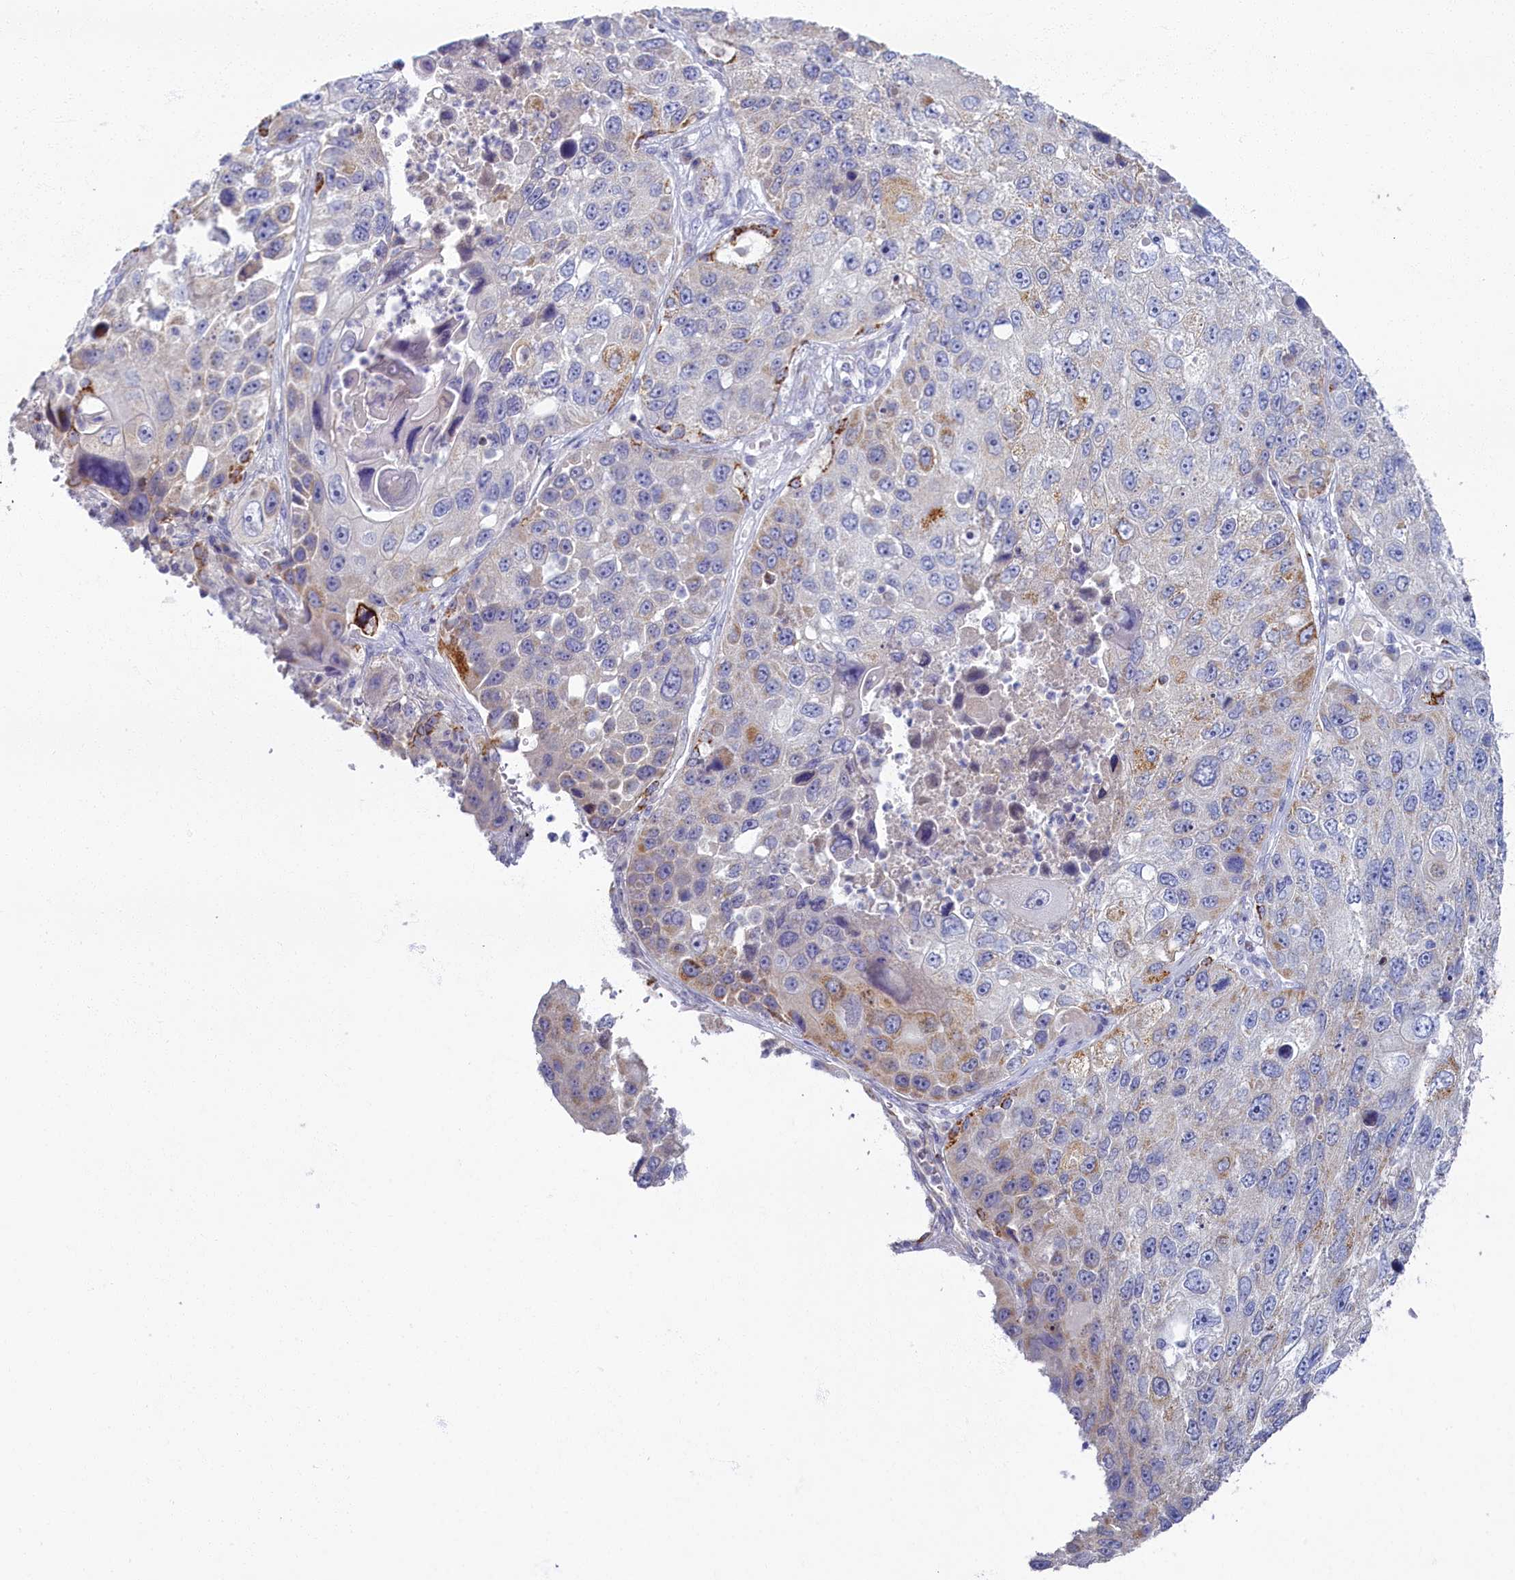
{"staining": {"intensity": "moderate", "quantity": "<25%", "location": "cytoplasmic/membranous"}, "tissue": "lung cancer", "cell_type": "Tumor cells", "image_type": "cancer", "snomed": [{"axis": "morphology", "description": "Squamous cell carcinoma, NOS"}, {"axis": "topography", "description": "Lung"}], "caption": "Tumor cells demonstrate low levels of moderate cytoplasmic/membranous positivity in approximately <25% of cells in human squamous cell carcinoma (lung).", "gene": "OCIAD2", "patient": {"sex": "male", "age": 61}}